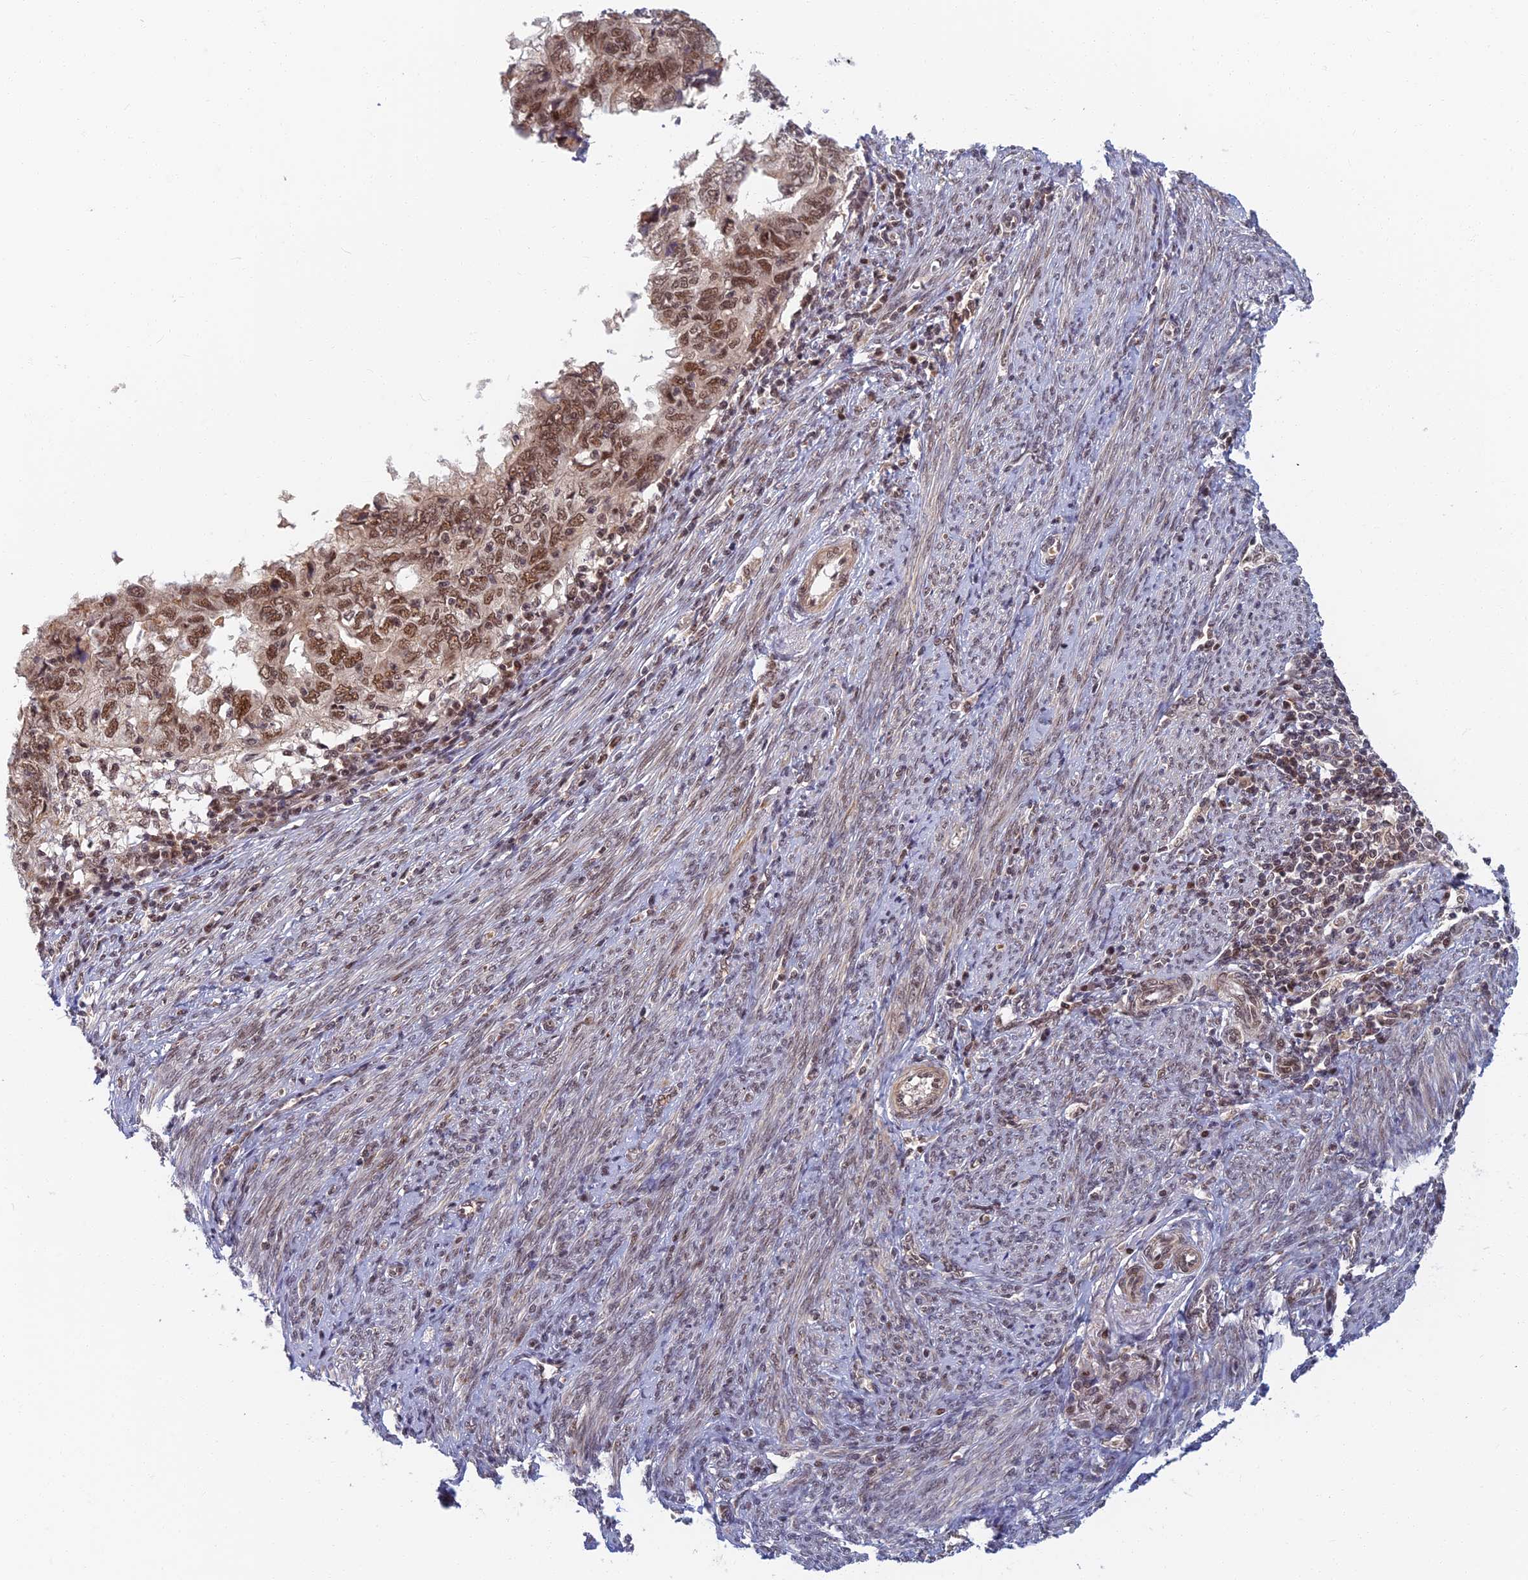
{"staining": {"intensity": "moderate", "quantity": ">75%", "location": "nuclear"}, "tissue": "endometrial cancer", "cell_type": "Tumor cells", "image_type": "cancer", "snomed": [{"axis": "morphology", "description": "Adenocarcinoma, NOS"}, {"axis": "topography", "description": "Uterus"}], "caption": "A micrograph showing moderate nuclear expression in approximately >75% of tumor cells in endometrial cancer (adenocarcinoma), as visualized by brown immunohistochemical staining.", "gene": "TCEA2", "patient": {"sex": "female", "age": 77}}